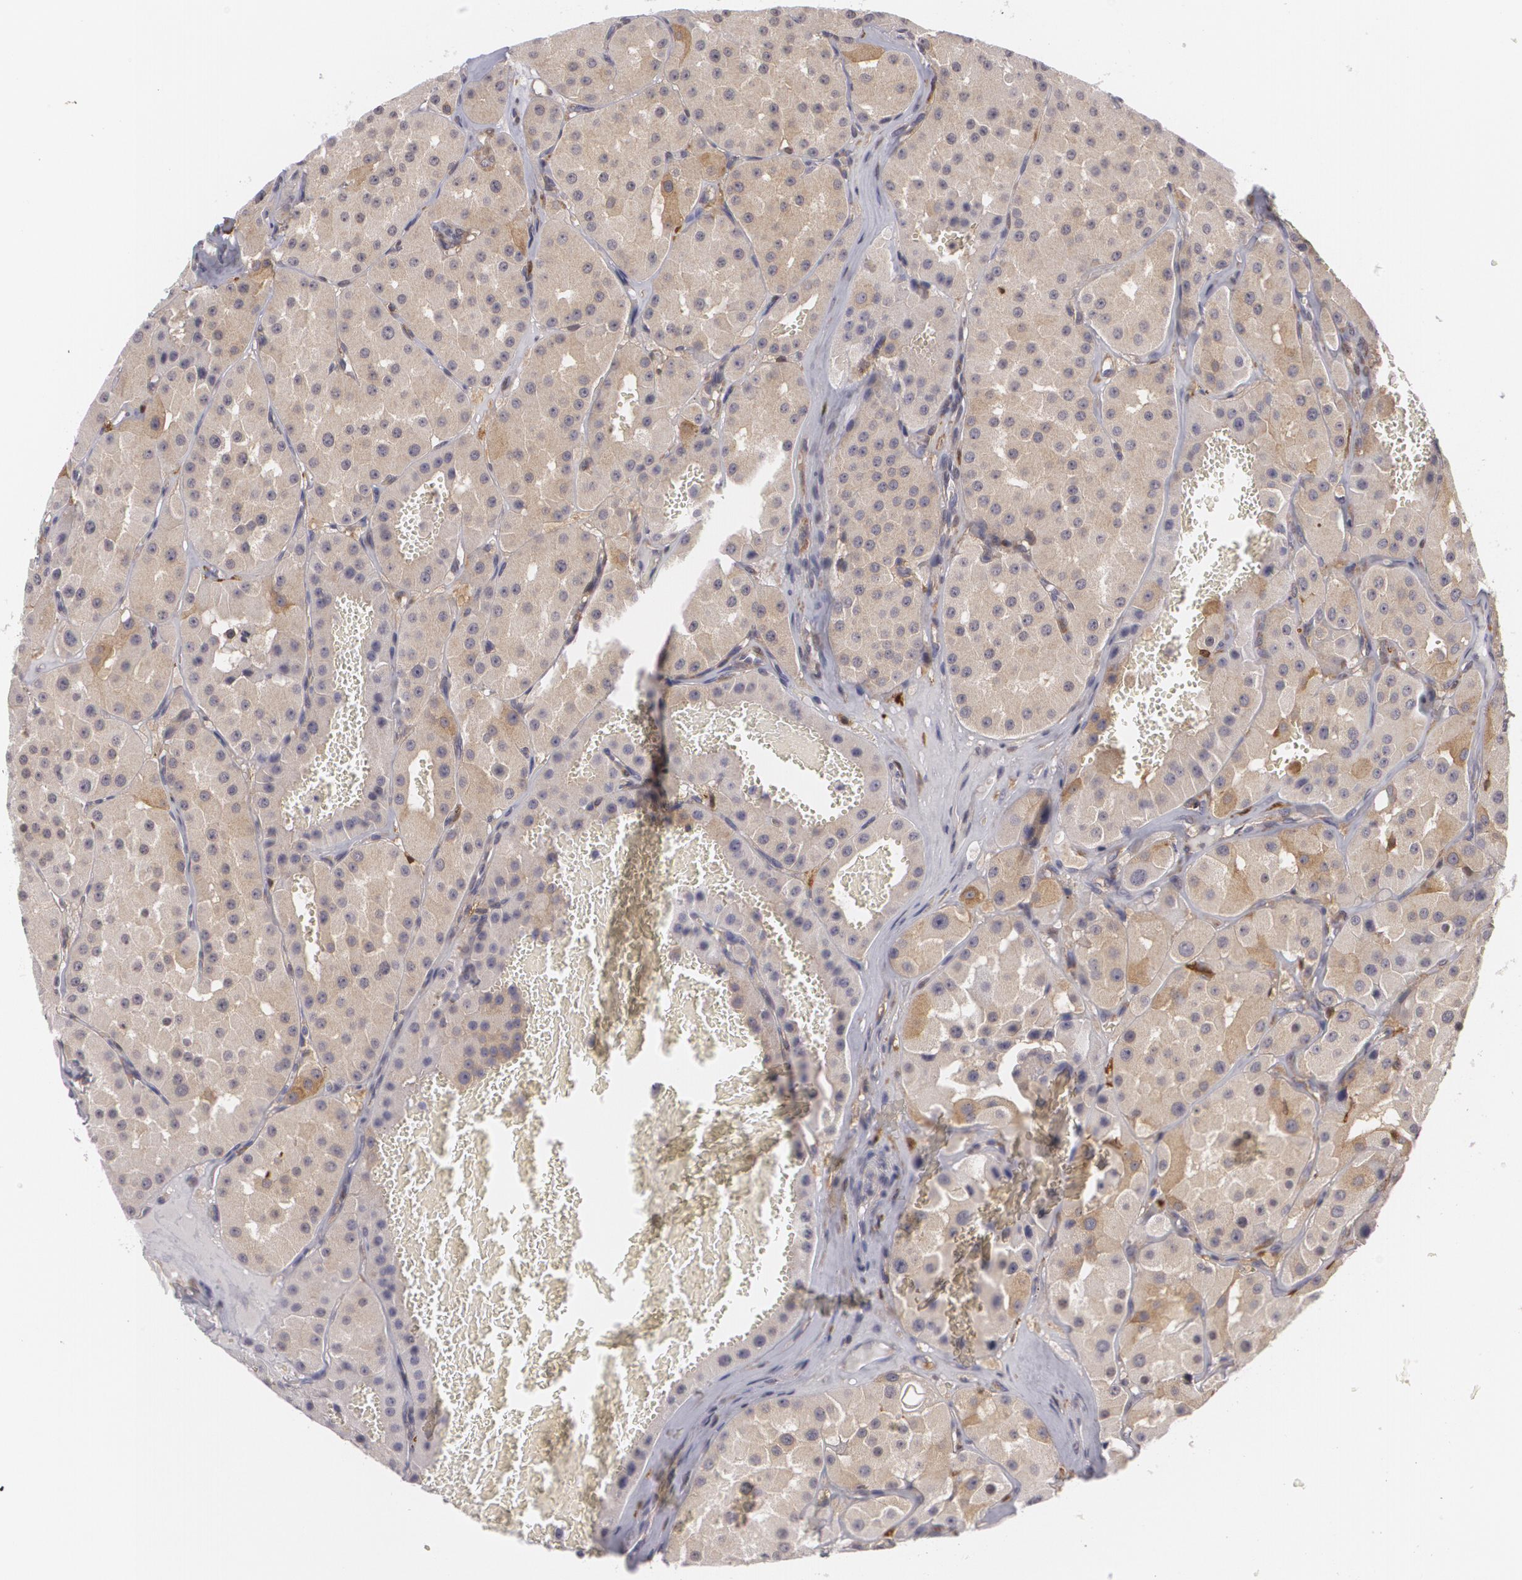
{"staining": {"intensity": "weak", "quantity": ">75%", "location": "cytoplasmic/membranous"}, "tissue": "renal cancer", "cell_type": "Tumor cells", "image_type": "cancer", "snomed": [{"axis": "morphology", "description": "Adenocarcinoma, uncertain malignant potential"}, {"axis": "topography", "description": "Kidney"}], "caption": "Weak cytoplasmic/membranous staining for a protein is identified in about >75% of tumor cells of renal cancer (adenocarcinoma,  uncertain malignant potential) using immunohistochemistry.", "gene": "BIN1", "patient": {"sex": "male", "age": 63}}